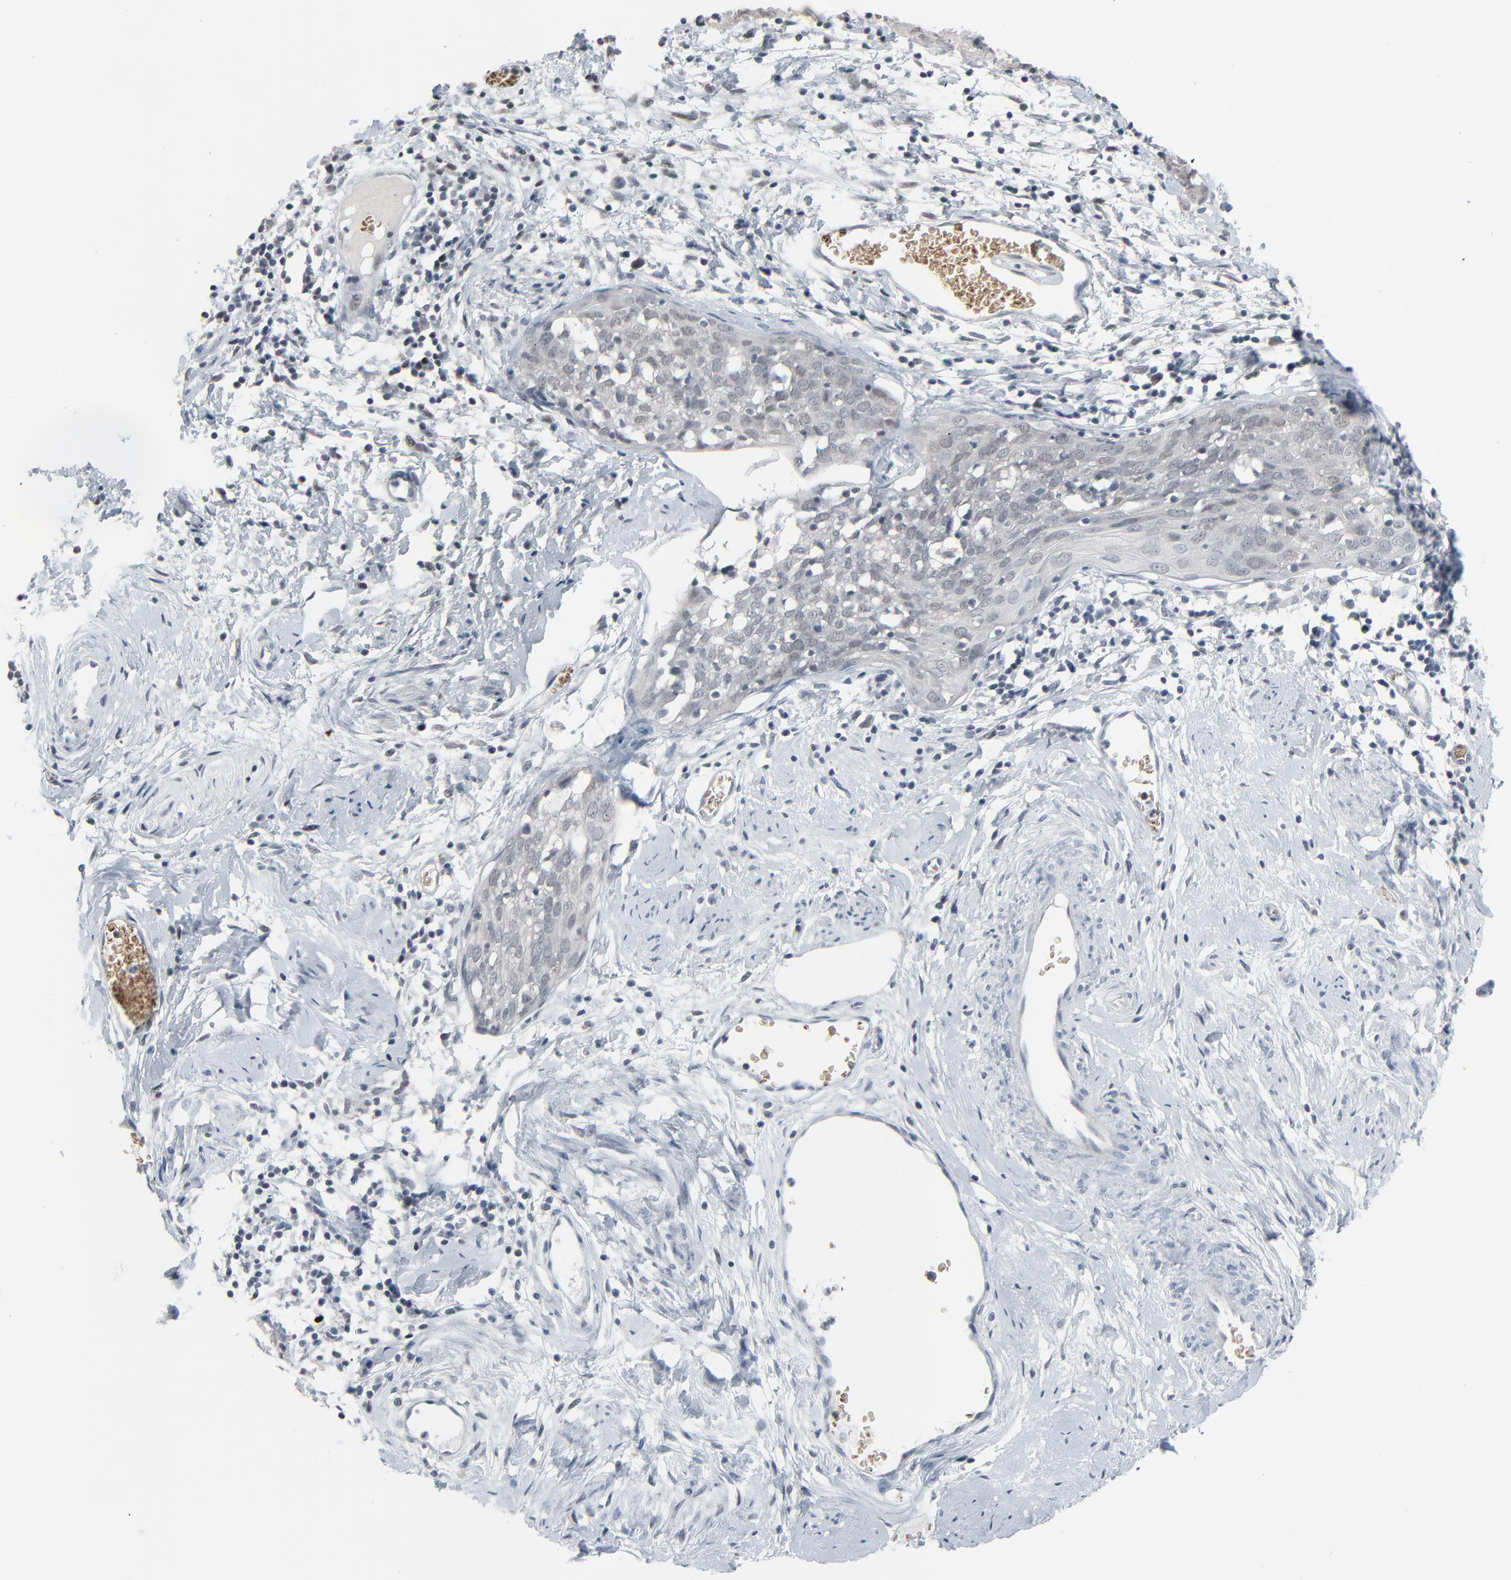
{"staining": {"intensity": "negative", "quantity": "none", "location": "none"}, "tissue": "cervical cancer", "cell_type": "Tumor cells", "image_type": "cancer", "snomed": [{"axis": "morphology", "description": "Normal tissue, NOS"}, {"axis": "morphology", "description": "Squamous cell carcinoma, NOS"}, {"axis": "topography", "description": "Cervix"}], "caption": "Cervical cancer (squamous cell carcinoma) was stained to show a protein in brown. There is no significant staining in tumor cells.", "gene": "SAGE1", "patient": {"sex": "female", "age": 67}}